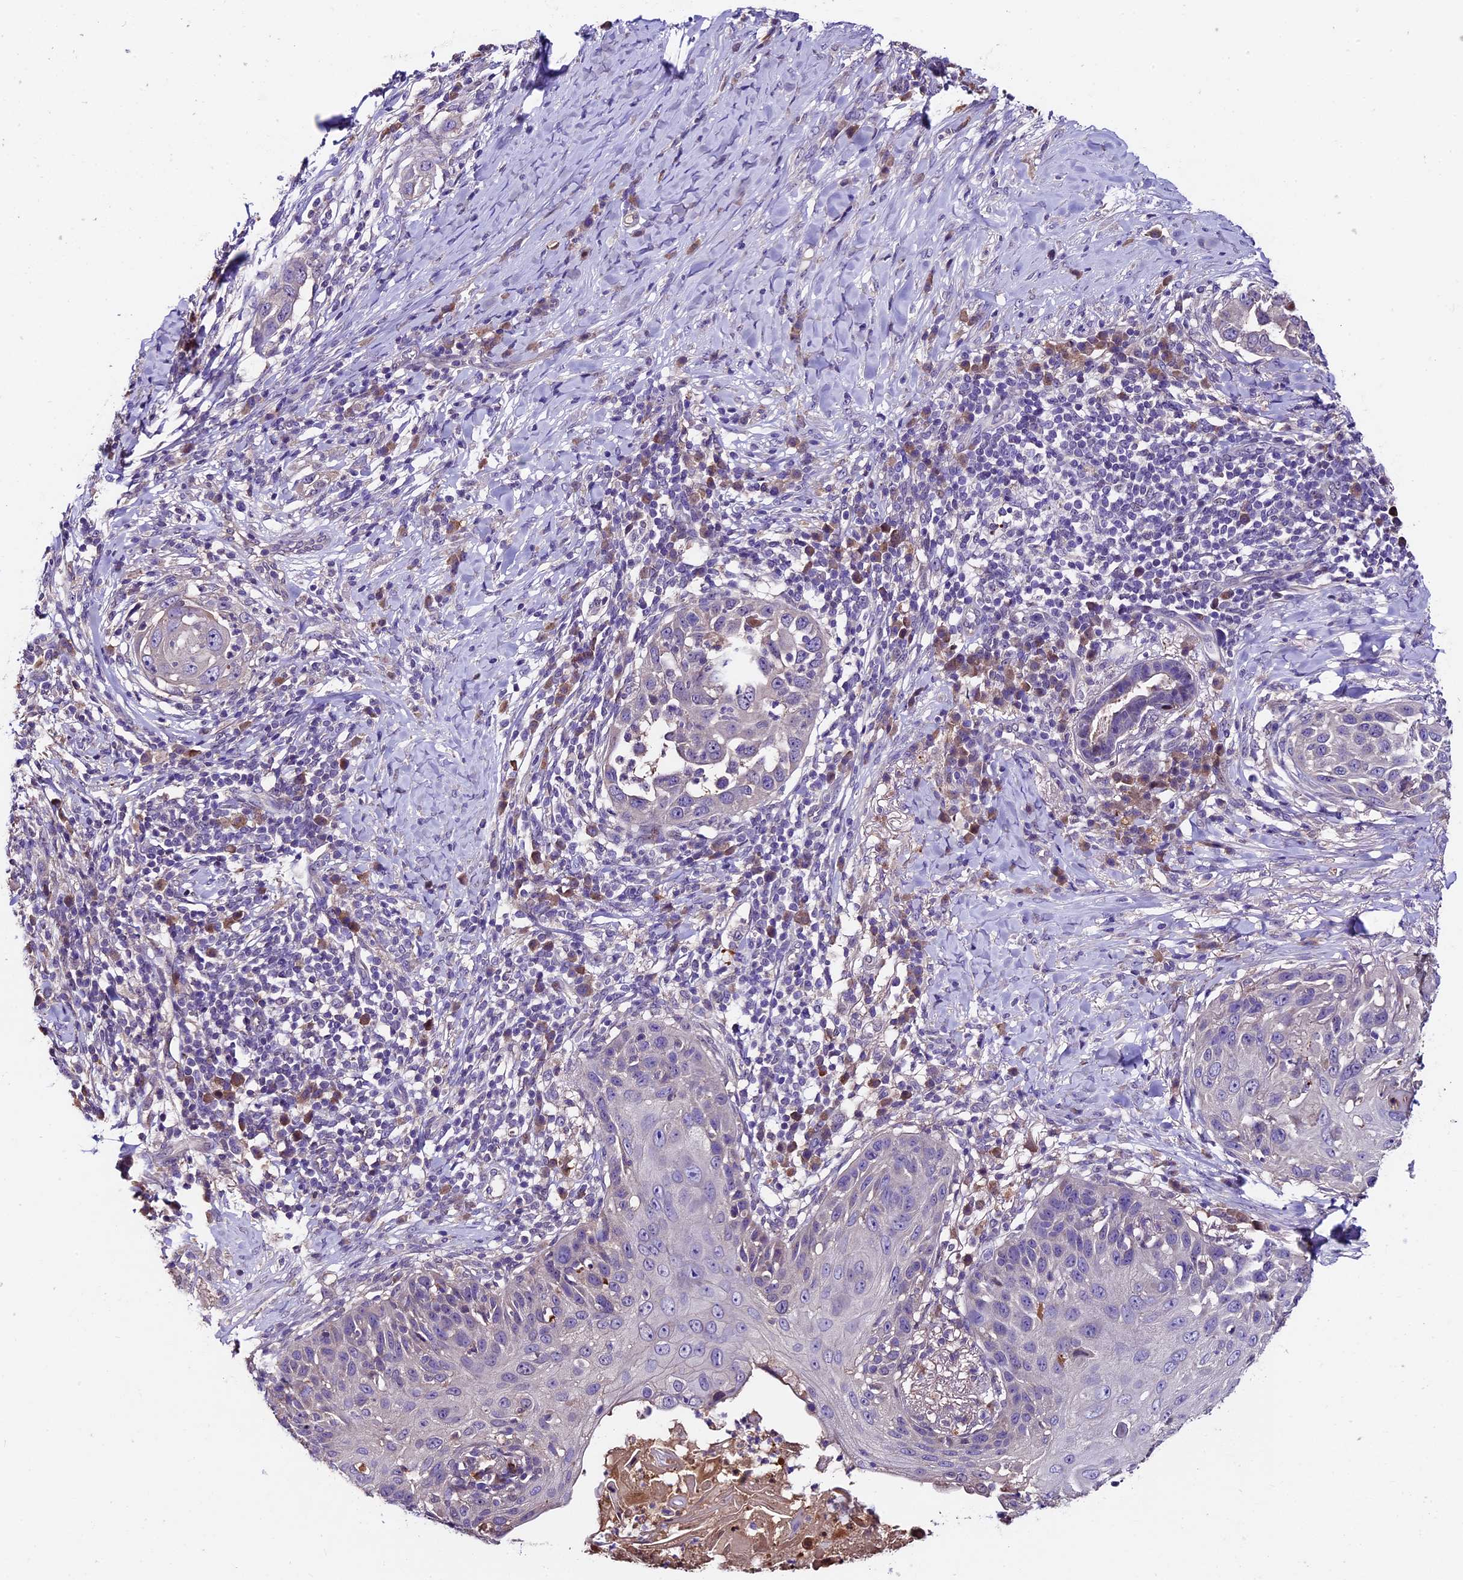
{"staining": {"intensity": "negative", "quantity": "none", "location": "none"}, "tissue": "skin cancer", "cell_type": "Tumor cells", "image_type": "cancer", "snomed": [{"axis": "morphology", "description": "Squamous cell carcinoma, NOS"}, {"axis": "topography", "description": "Skin"}], "caption": "The micrograph shows no significant staining in tumor cells of skin cancer.", "gene": "SBNO2", "patient": {"sex": "female", "age": 44}}